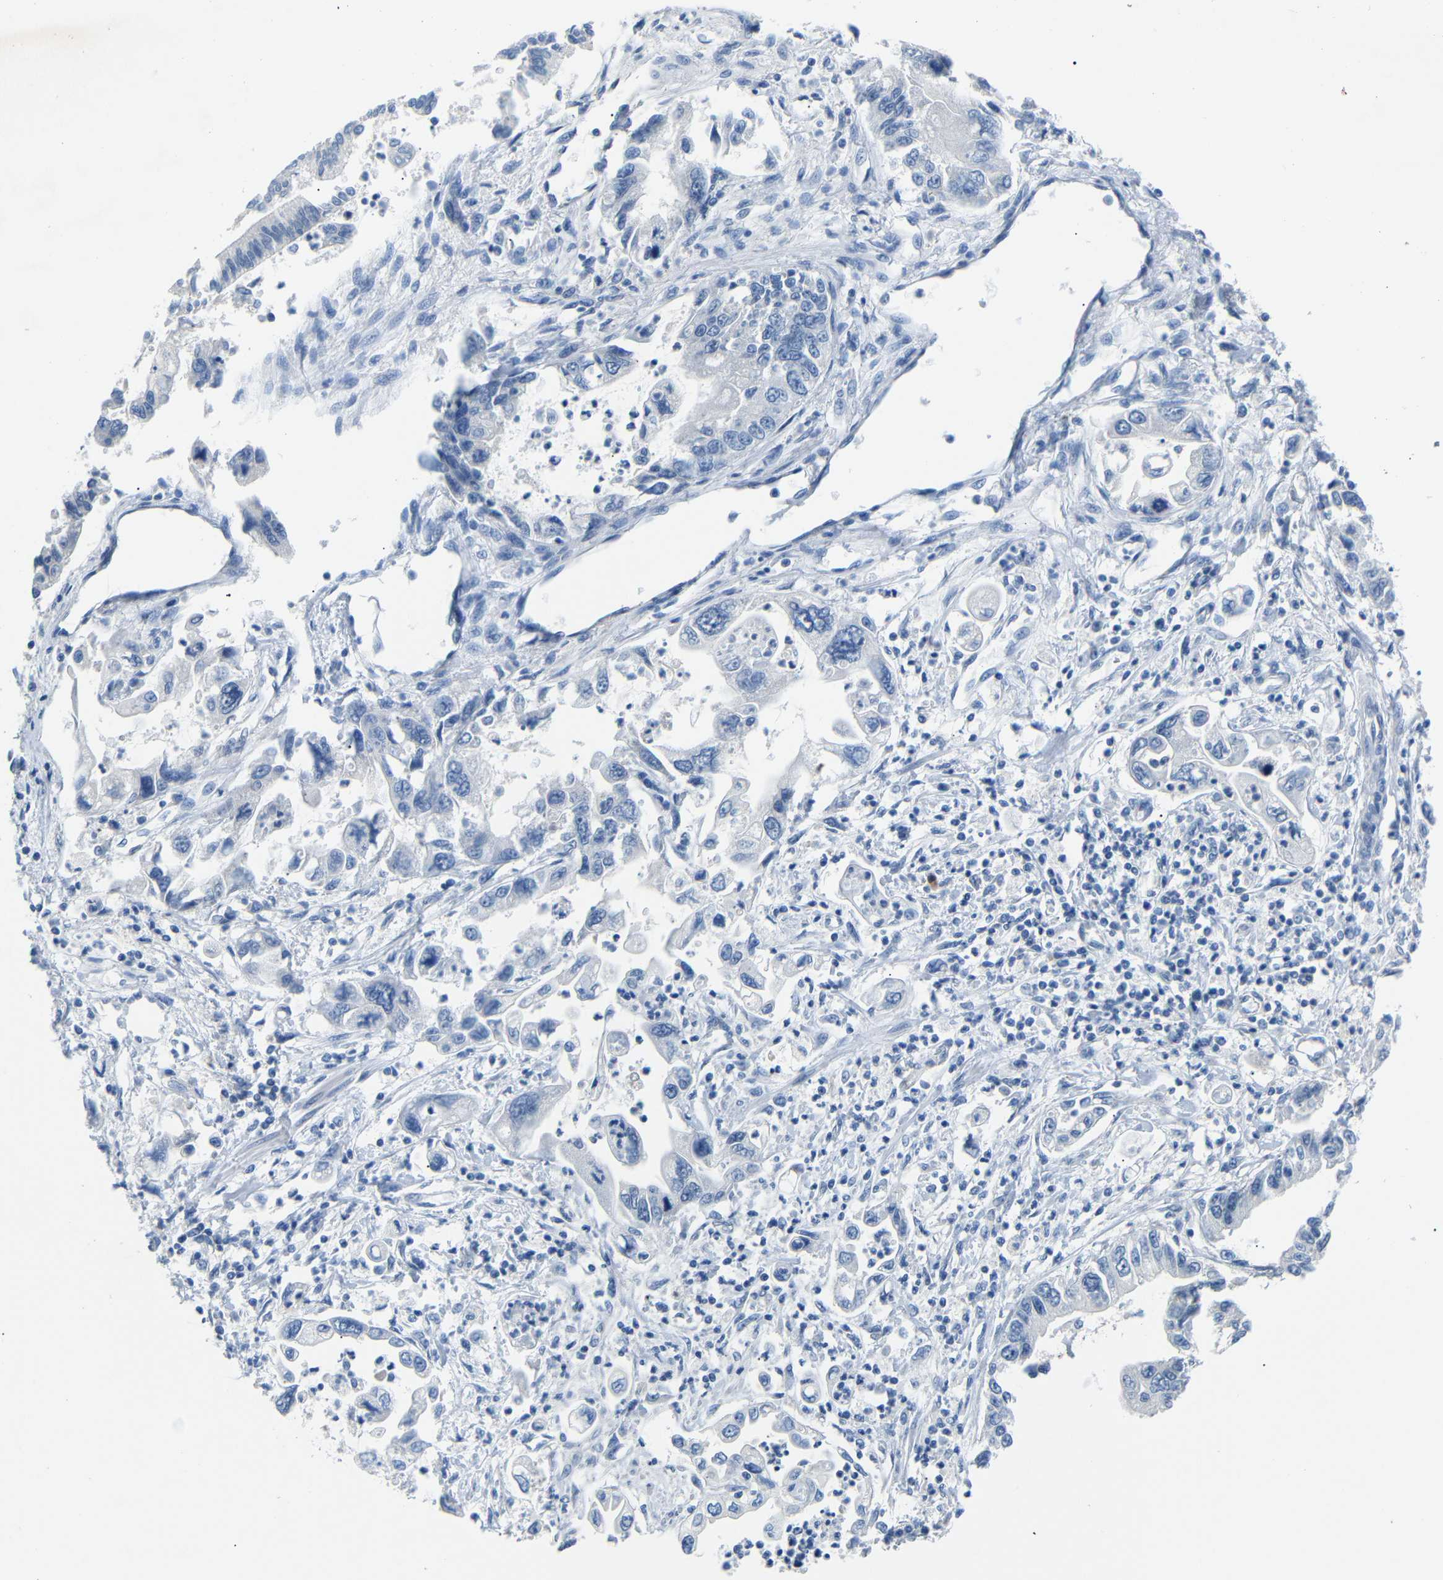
{"staining": {"intensity": "negative", "quantity": "none", "location": "none"}, "tissue": "pancreatic cancer", "cell_type": "Tumor cells", "image_type": "cancer", "snomed": [{"axis": "morphology", "description": "Adenocarcinoma, NOS"}, {"axis": "topography", "description": "Pancreas"}], "caption": "Tumor cells show no significant staining in pancreatic cancer. Brightfield microscopy of immunohistochemistry stained with DAB (3,3'-diaminobenzidine) (brown) and hematoxylin (blue), captured at high magnification.", "gene": "DCP1A", "patient": {"sex": "male", "age": 56}}